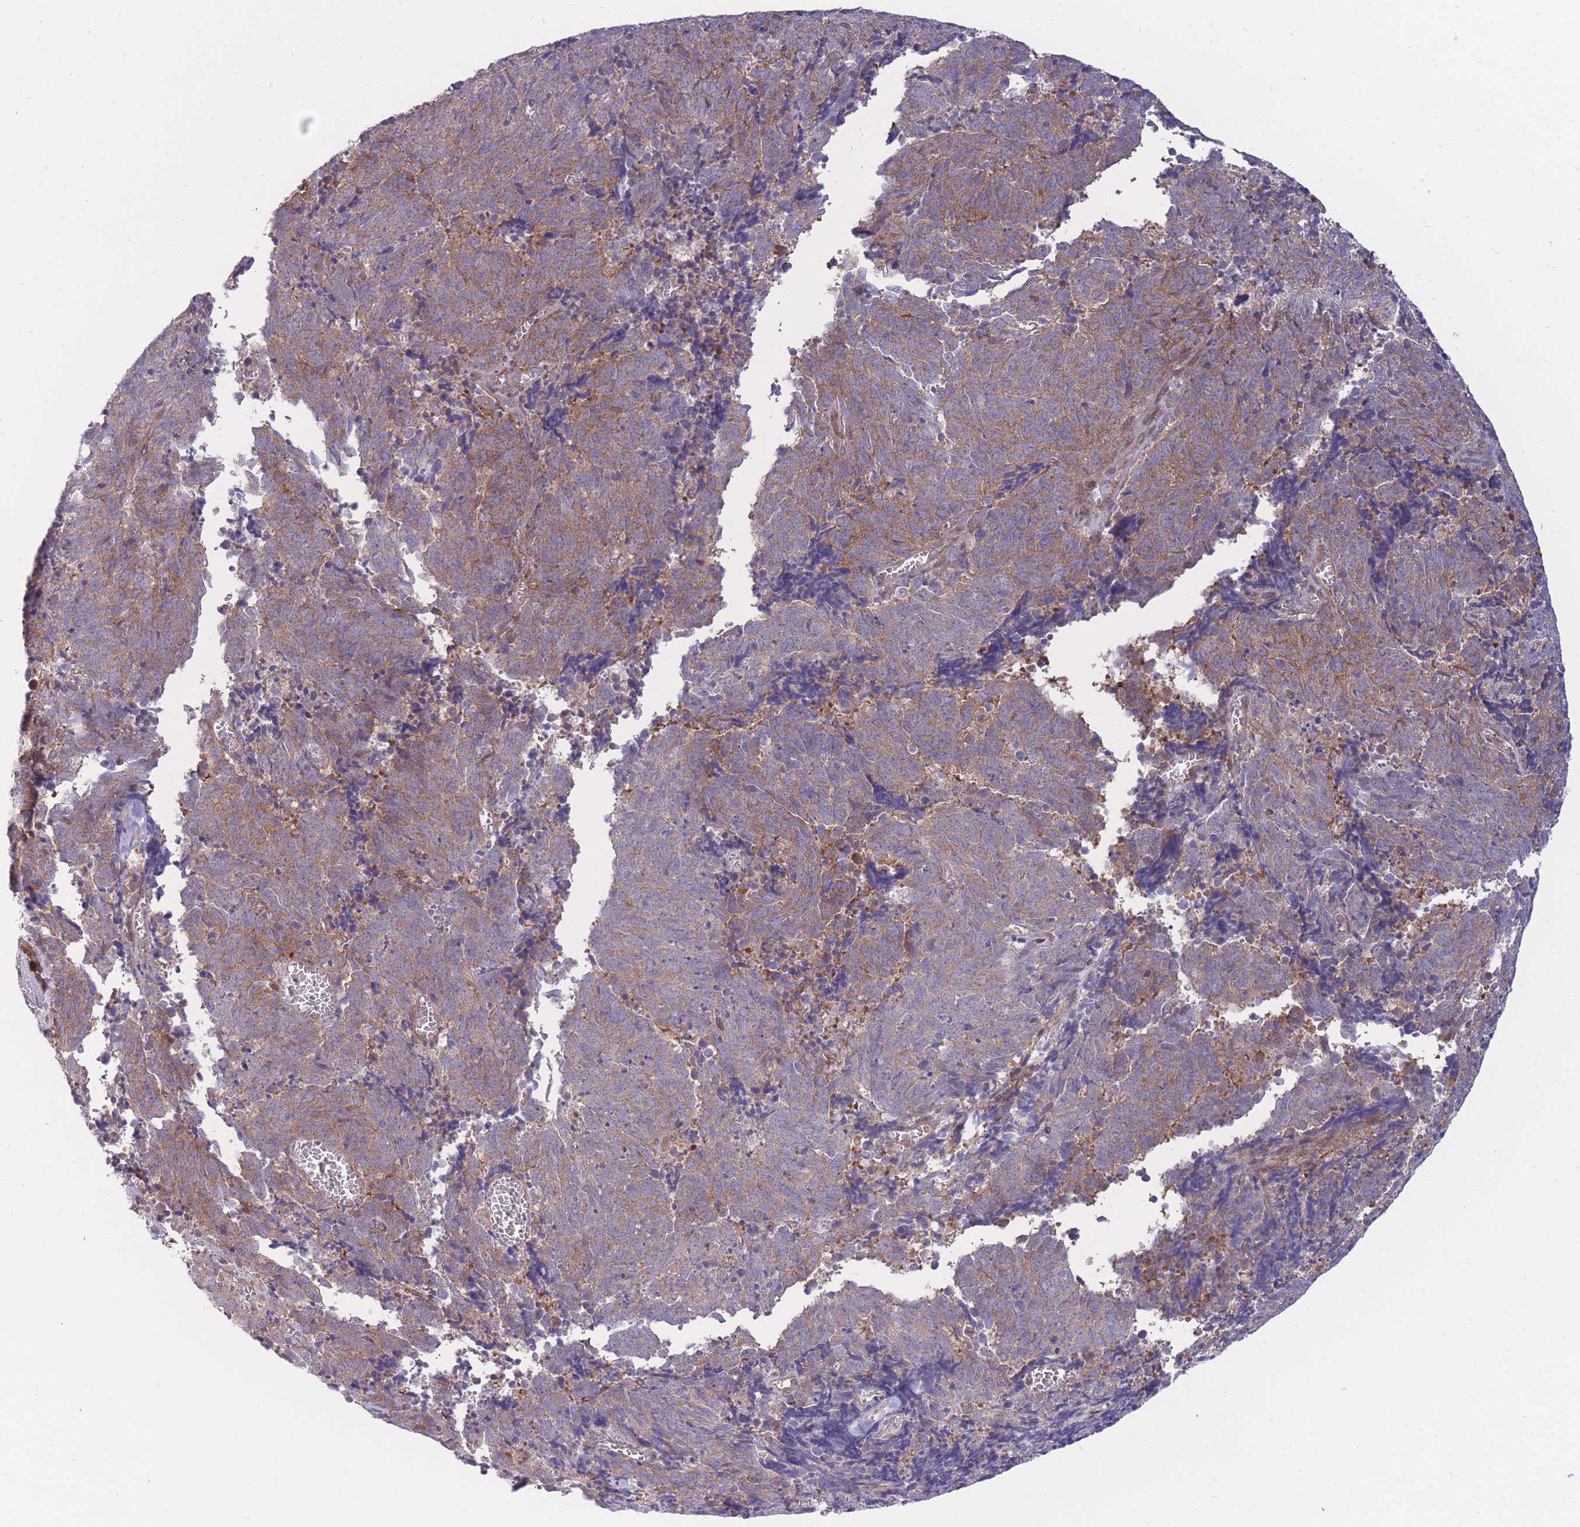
{"staining": {"intensity": "moderate", "quantity": "25%-75%", "location": "cytoplasmic/membranous"}, "tissue": "cervical cancer", "cell_type": "Tumor cells", "image_type": "cancer", "snomed": [{"axis": "morphology", "description": "Squamous cell carcinoma, NOS"}, {"axis": "topography", "description": "Cervix"}], "caption": "Tumor cells exhibit moderate cytoplasmic/membranous positivity in about 25%-75% of cells in cervical squamous cell carcinoma. The staining was performed using DAB (3,3'-diaminobenzidine) to visualize the protein expression in brown, while the nuclei were stained in blue with hematoxylin (Magnification: 20x).", "gene": "RIC8A", "patient": {"sex": "female", "age": 29}}